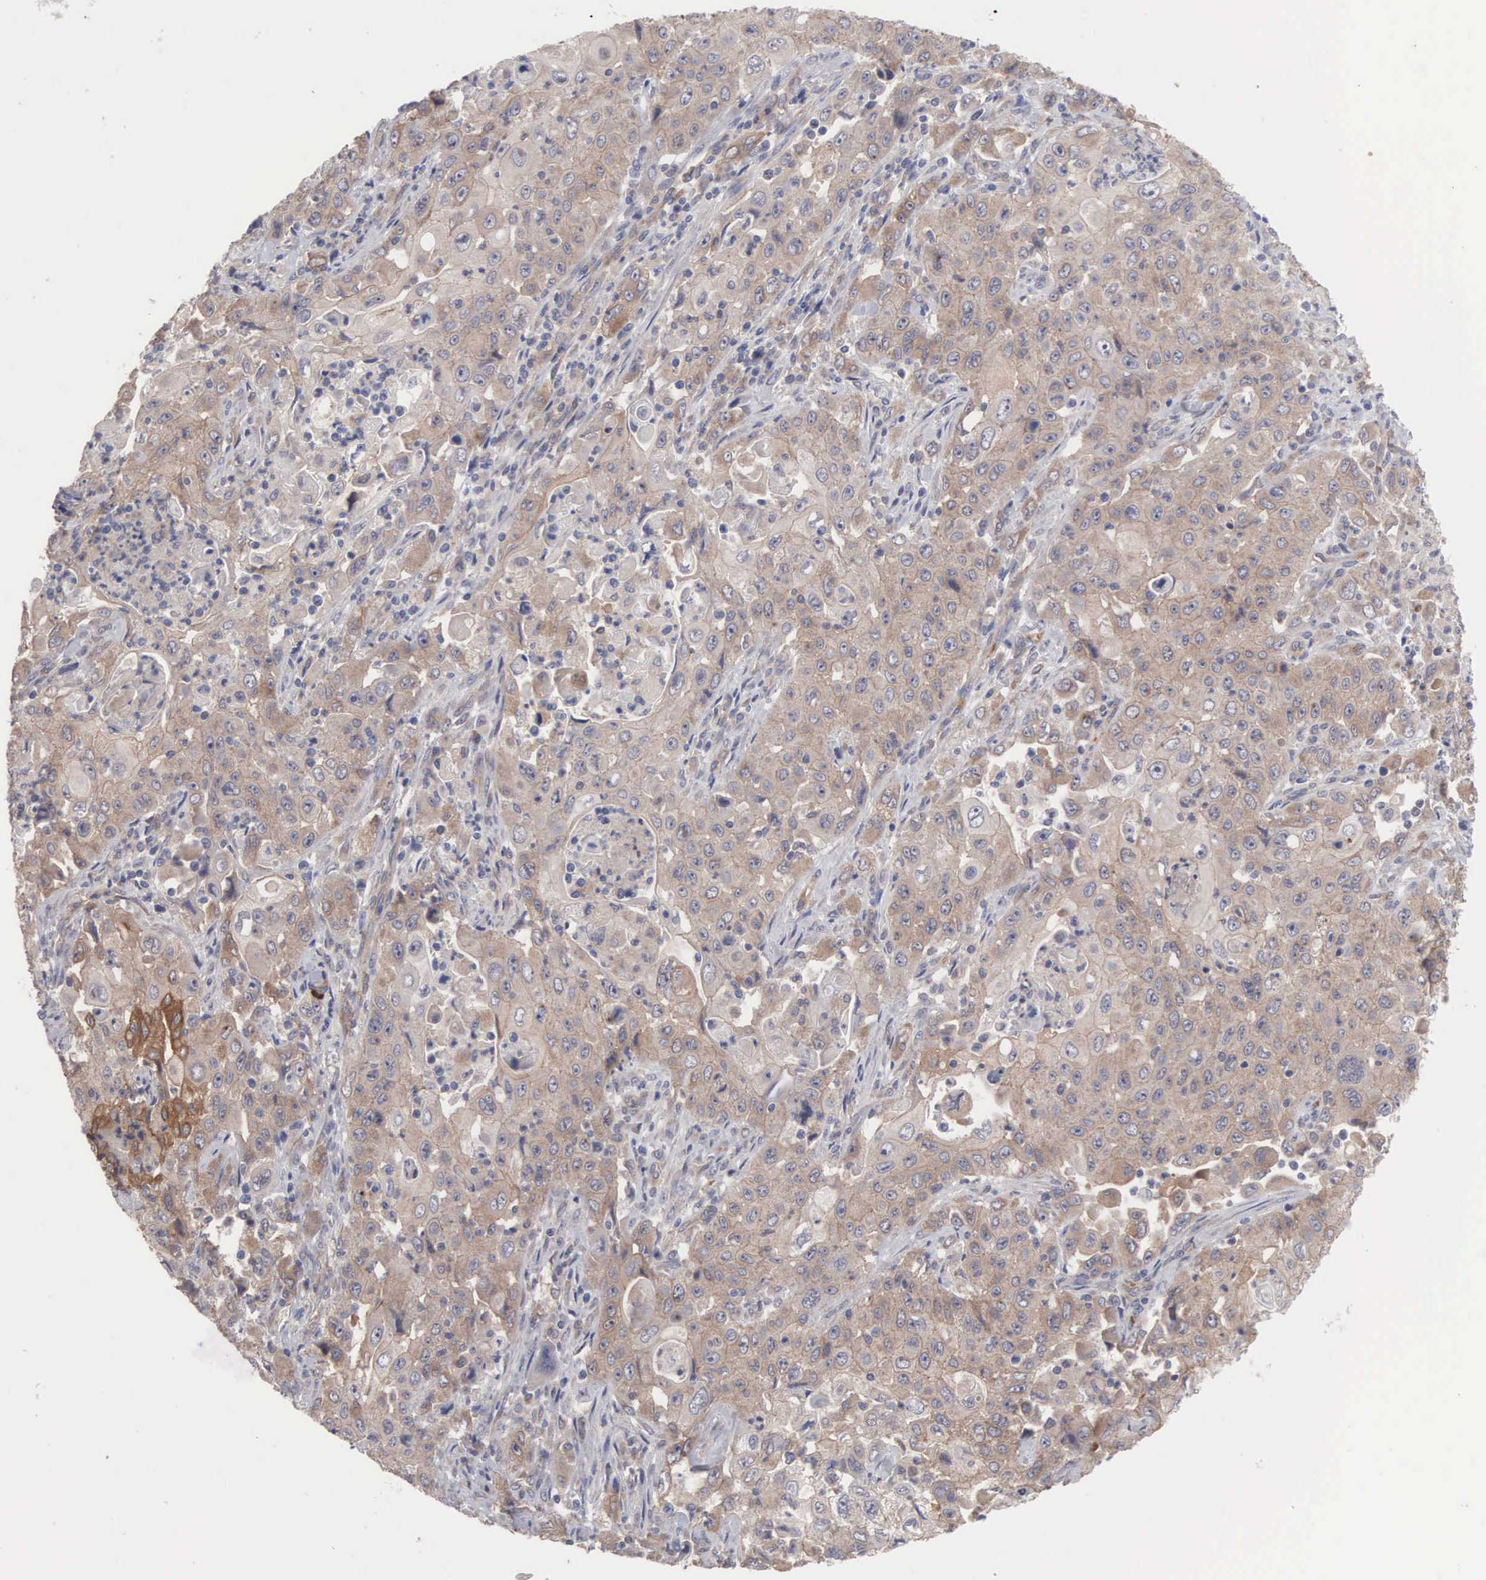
{"staining": {"intensity": "moderate", "quantity": ">75%", "location": "cytoplasmic/membranous"}, "tissue": "pancreatic cancer", "cell_type": "Tumor cells", "image_type": "cancer", "snomed": [{"axis": "morphology", "description": "Adenocarcinoma, NOS"}, {"axis": "topography", "description": "Pancreas"}], "caption": "A photomicrograph of human pancreatic cancer (adenocarcinoma) stained for a protein shows moderate cytoplasmic/membranous brown staining in tumor cells. (Brightfield microscopy of DAB IHC at high magnification).", "gene": "INF2", "patient": {"sex": "male", "age": 70}}